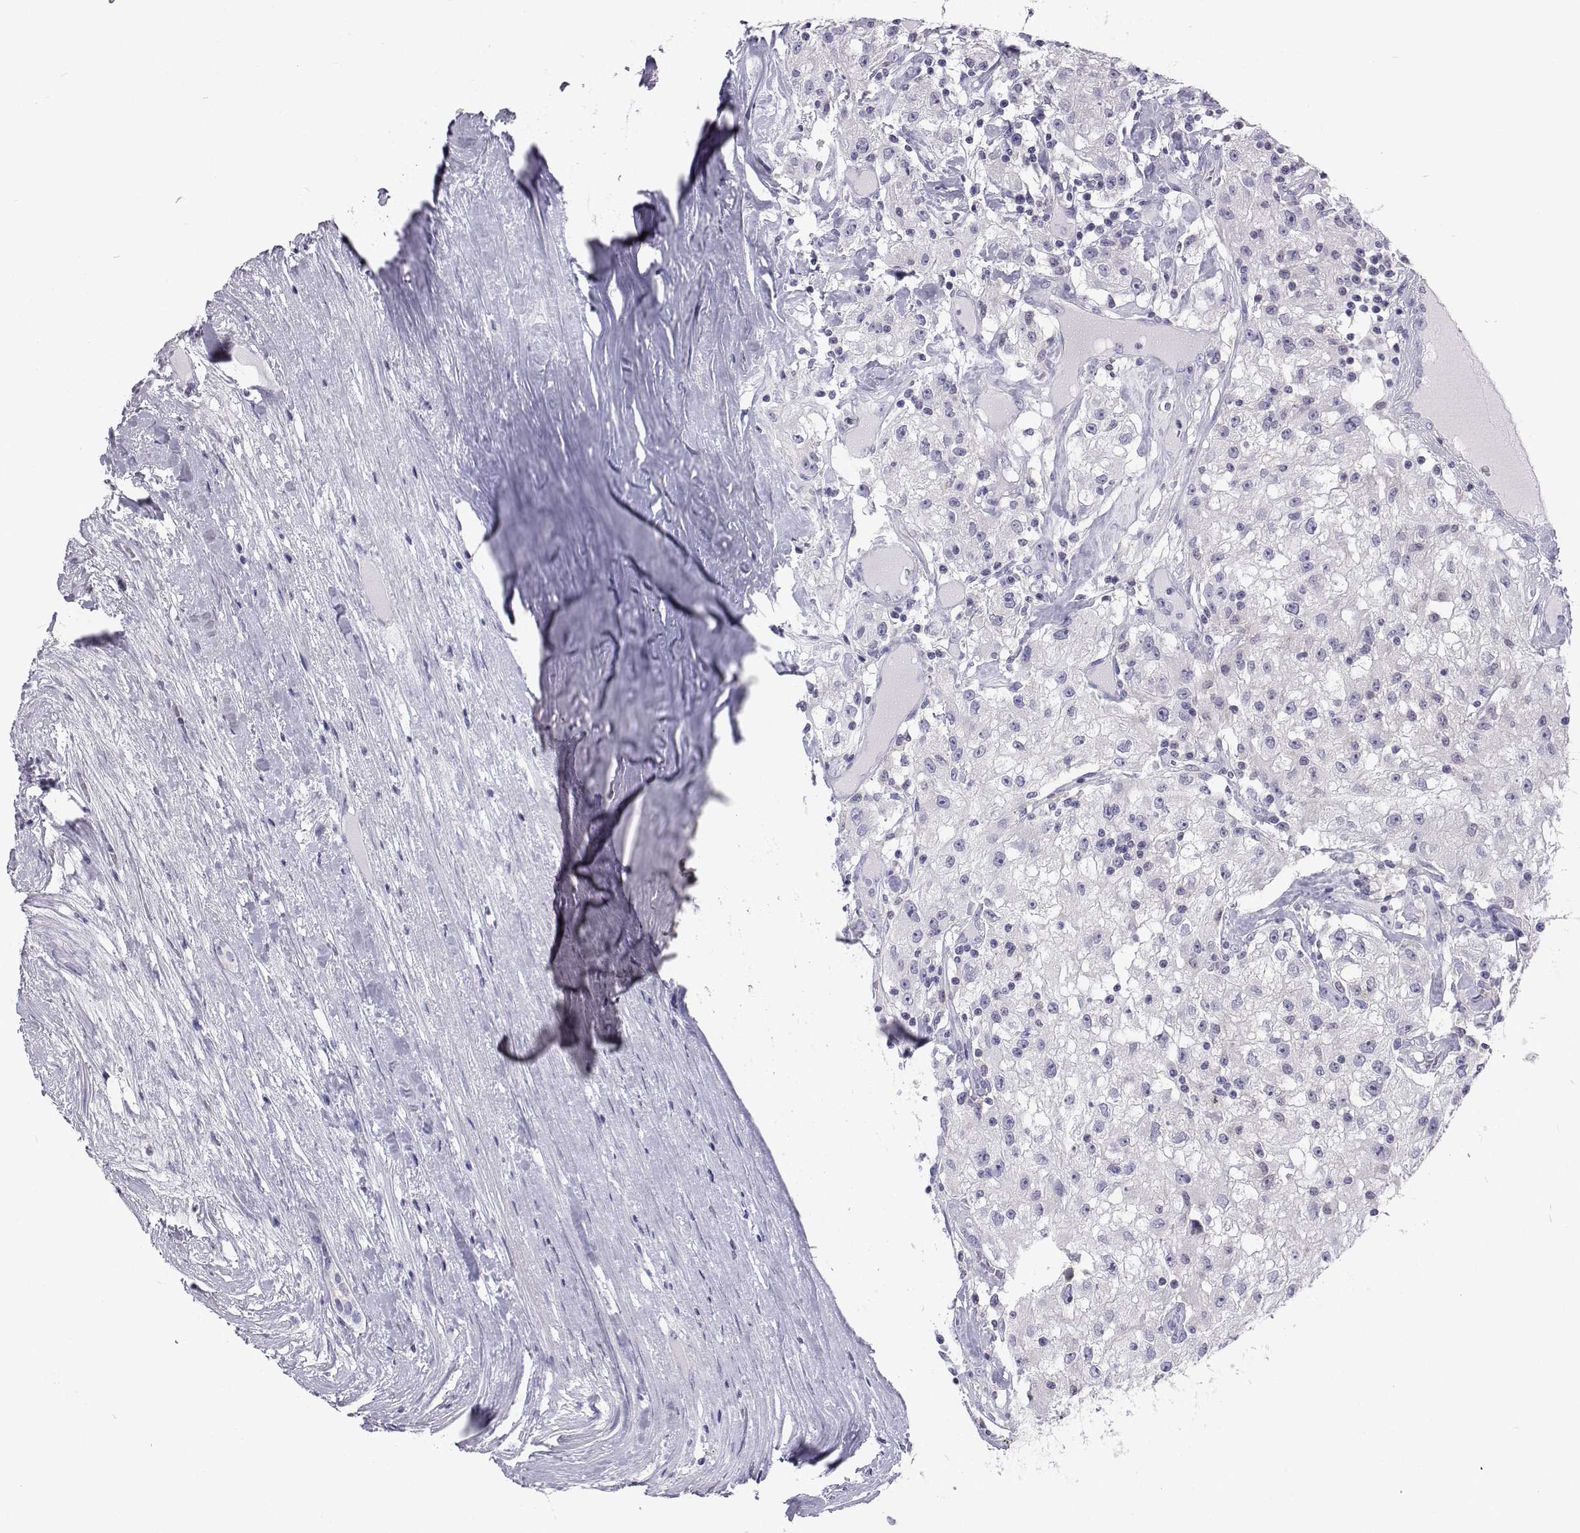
{"staining": {"intensity": "negative", "quantity": "none", "location": "none"}, "tissue": "renal cancer", "cell_type": "Tumor cells", "image_type": "cancer", "snomed": [{"axis": "morphology", "description": "Adenocarcinoma, NOS"}, {"axis": "topography", "description": "Kidney"}], "caption": "IHC image of renal cancer (adenocarcinoma) stained for a protein (brown), which displays no staining in tumor cells.", "gene": "GALM", "patient": {"sex": "female", "age": 67}}